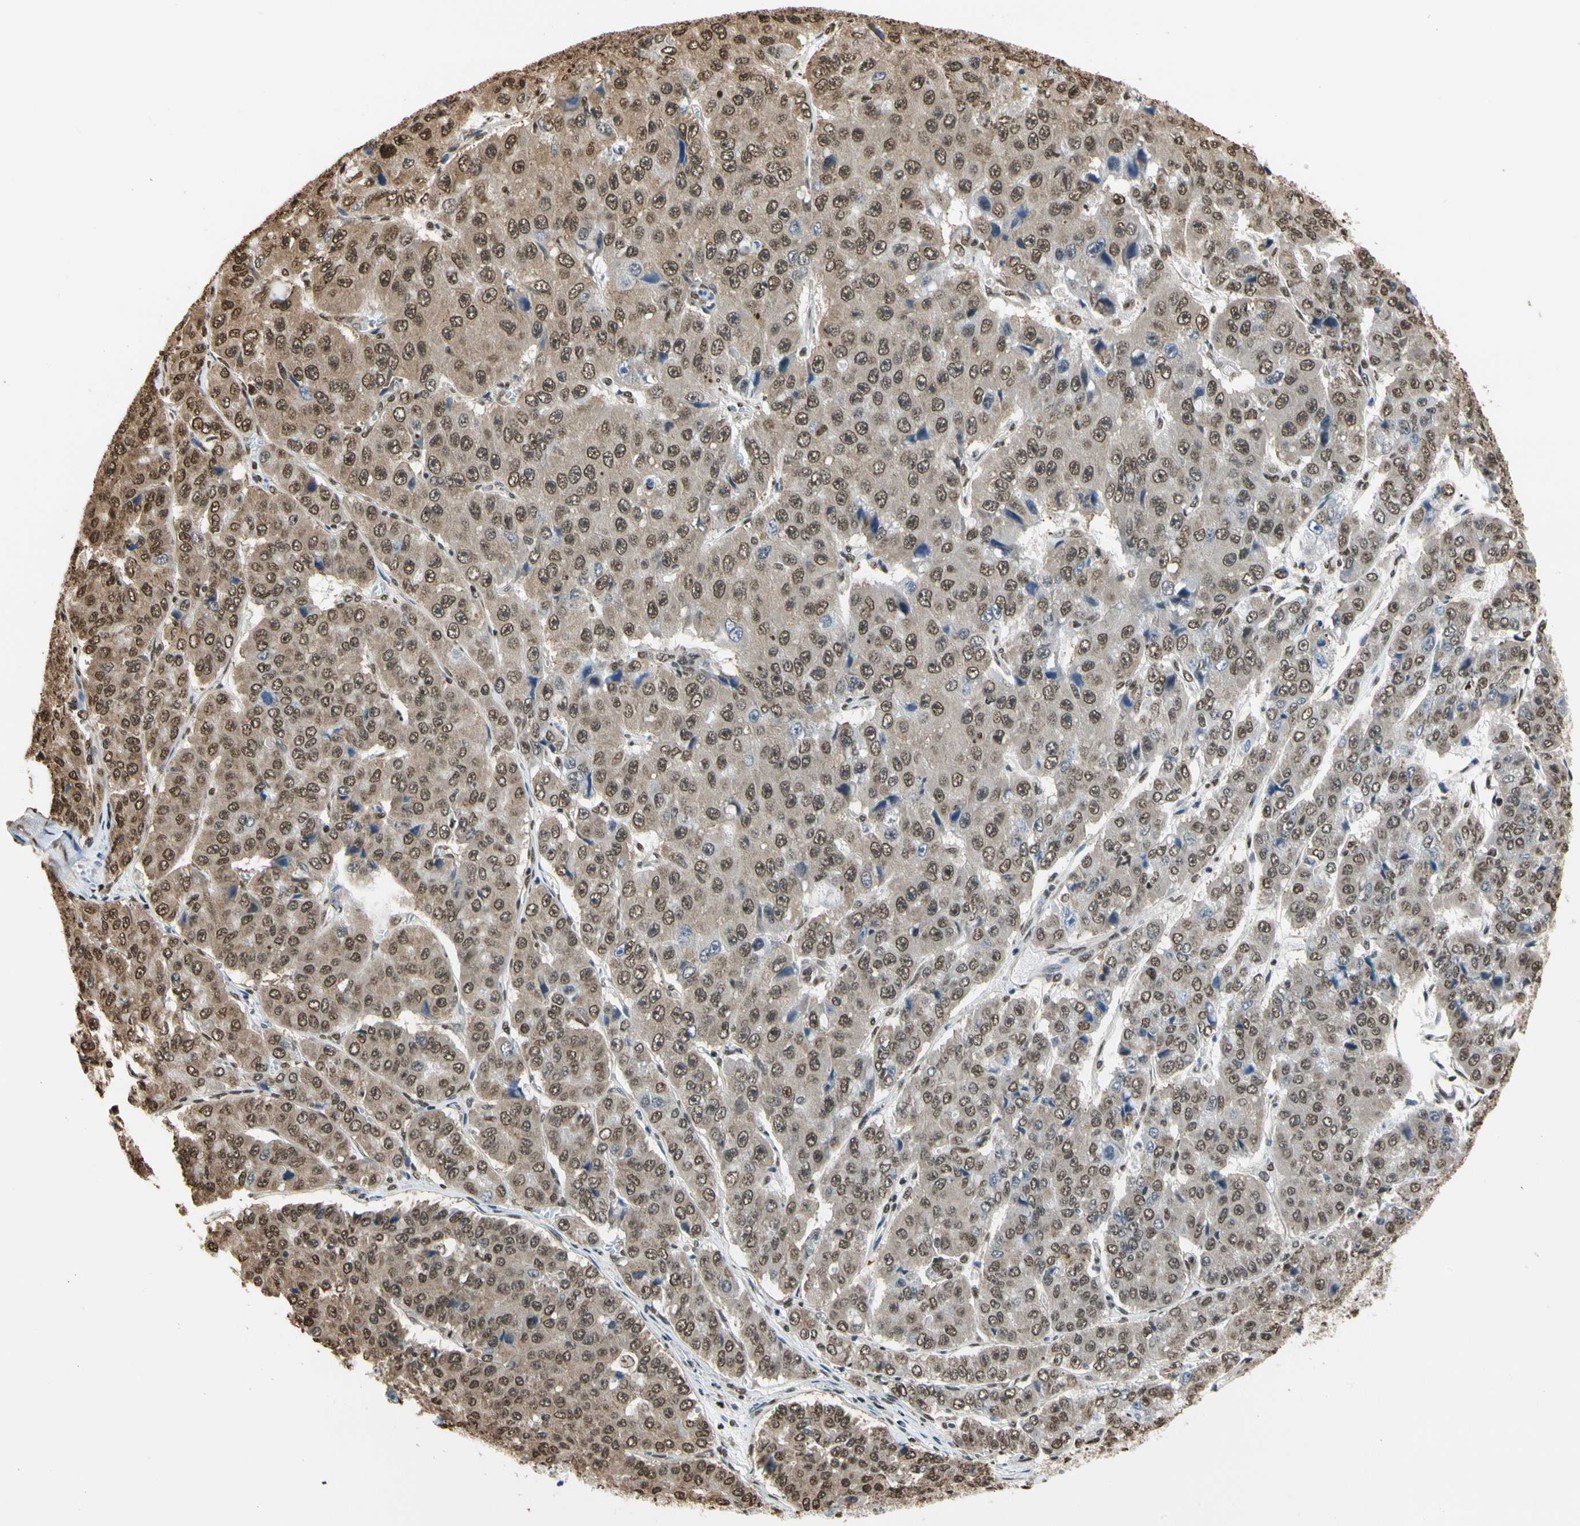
{"staining": {"intensity": "moderate", "quantity": ">75%", "location": "cytoplasmic/membranous,nuclear"}, "tissue": "pancreatic cancer", "cell_type": "Tumor cells", "image_type": "cancer", "snomed": [{"axis": "morphology", "description": "Adenocarcinoma, NOS"}, {"axis": "topography", "description": "Pancreas"}], "caption": "Immunohistochemistry image of neoplastic tissue: pancreatic cancer stained using immunohistochemistry reveals medium levels of moderate protein expression localized specifically in the cytoplasmic/membranous and nuclear of tumor cells, appearing as a cytoplasmic/membranous and nuclear brown color.", "gene": "HNRNPK", "patient": {"sex": "male", "age": 50}}